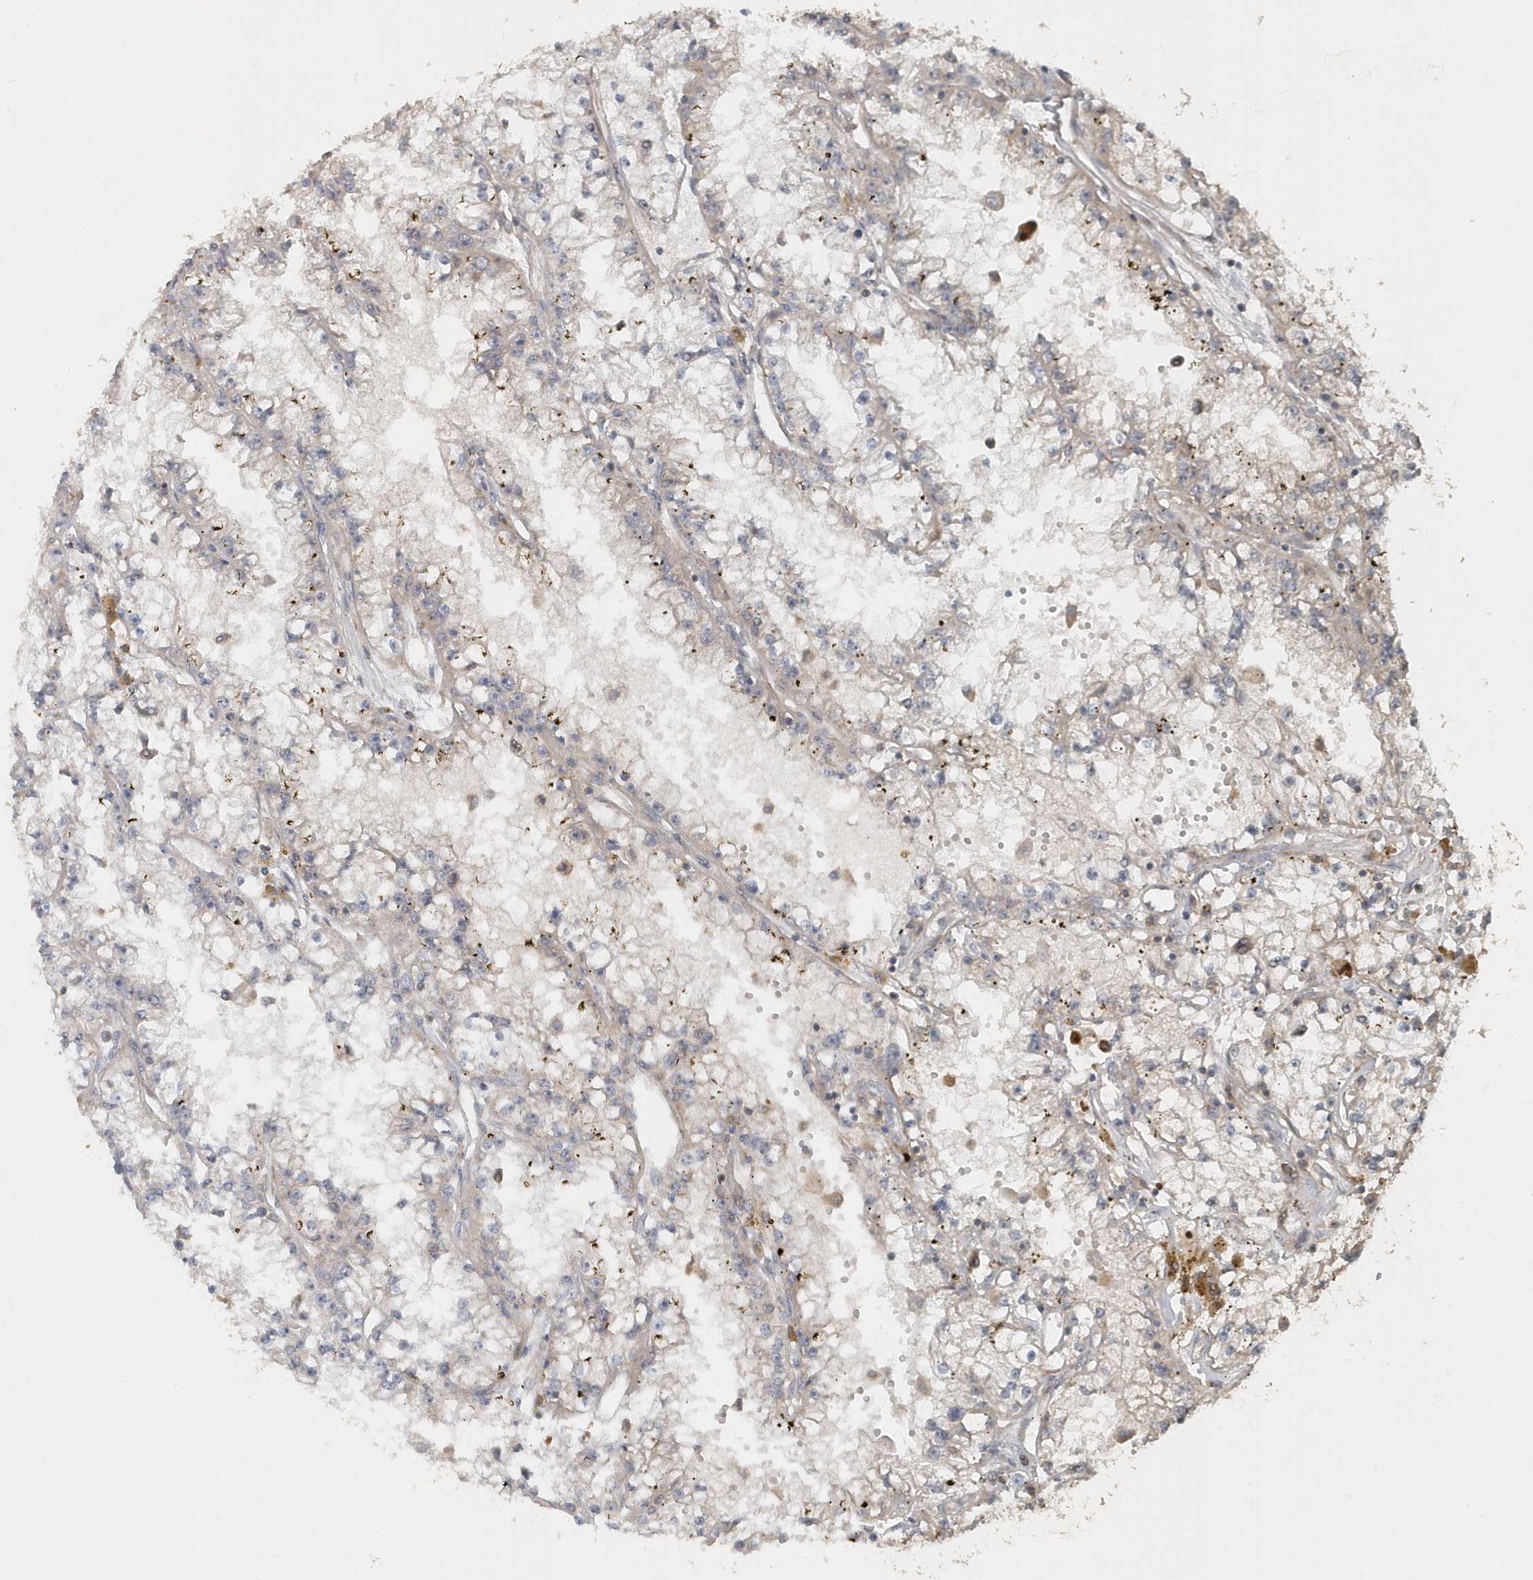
{"staining": {"intensity": "negative", "quantity": "none", "location": "none"}, "tissue": "renal cancer", "cell_type": "Tumor cells", "image_type": "cancer", "snomed": [{"axis": "morphology", "description": "Adenocarcinoma, NOS"}, {"axis": "topography", "description": "Kidney"}], "caption": "Adenocarcinoma (renal) was stained to show a protein in brown. There is no significant expression in tumor cells.", "gene": "MMUT", "patient": {"sex": "male", "age": 56}}